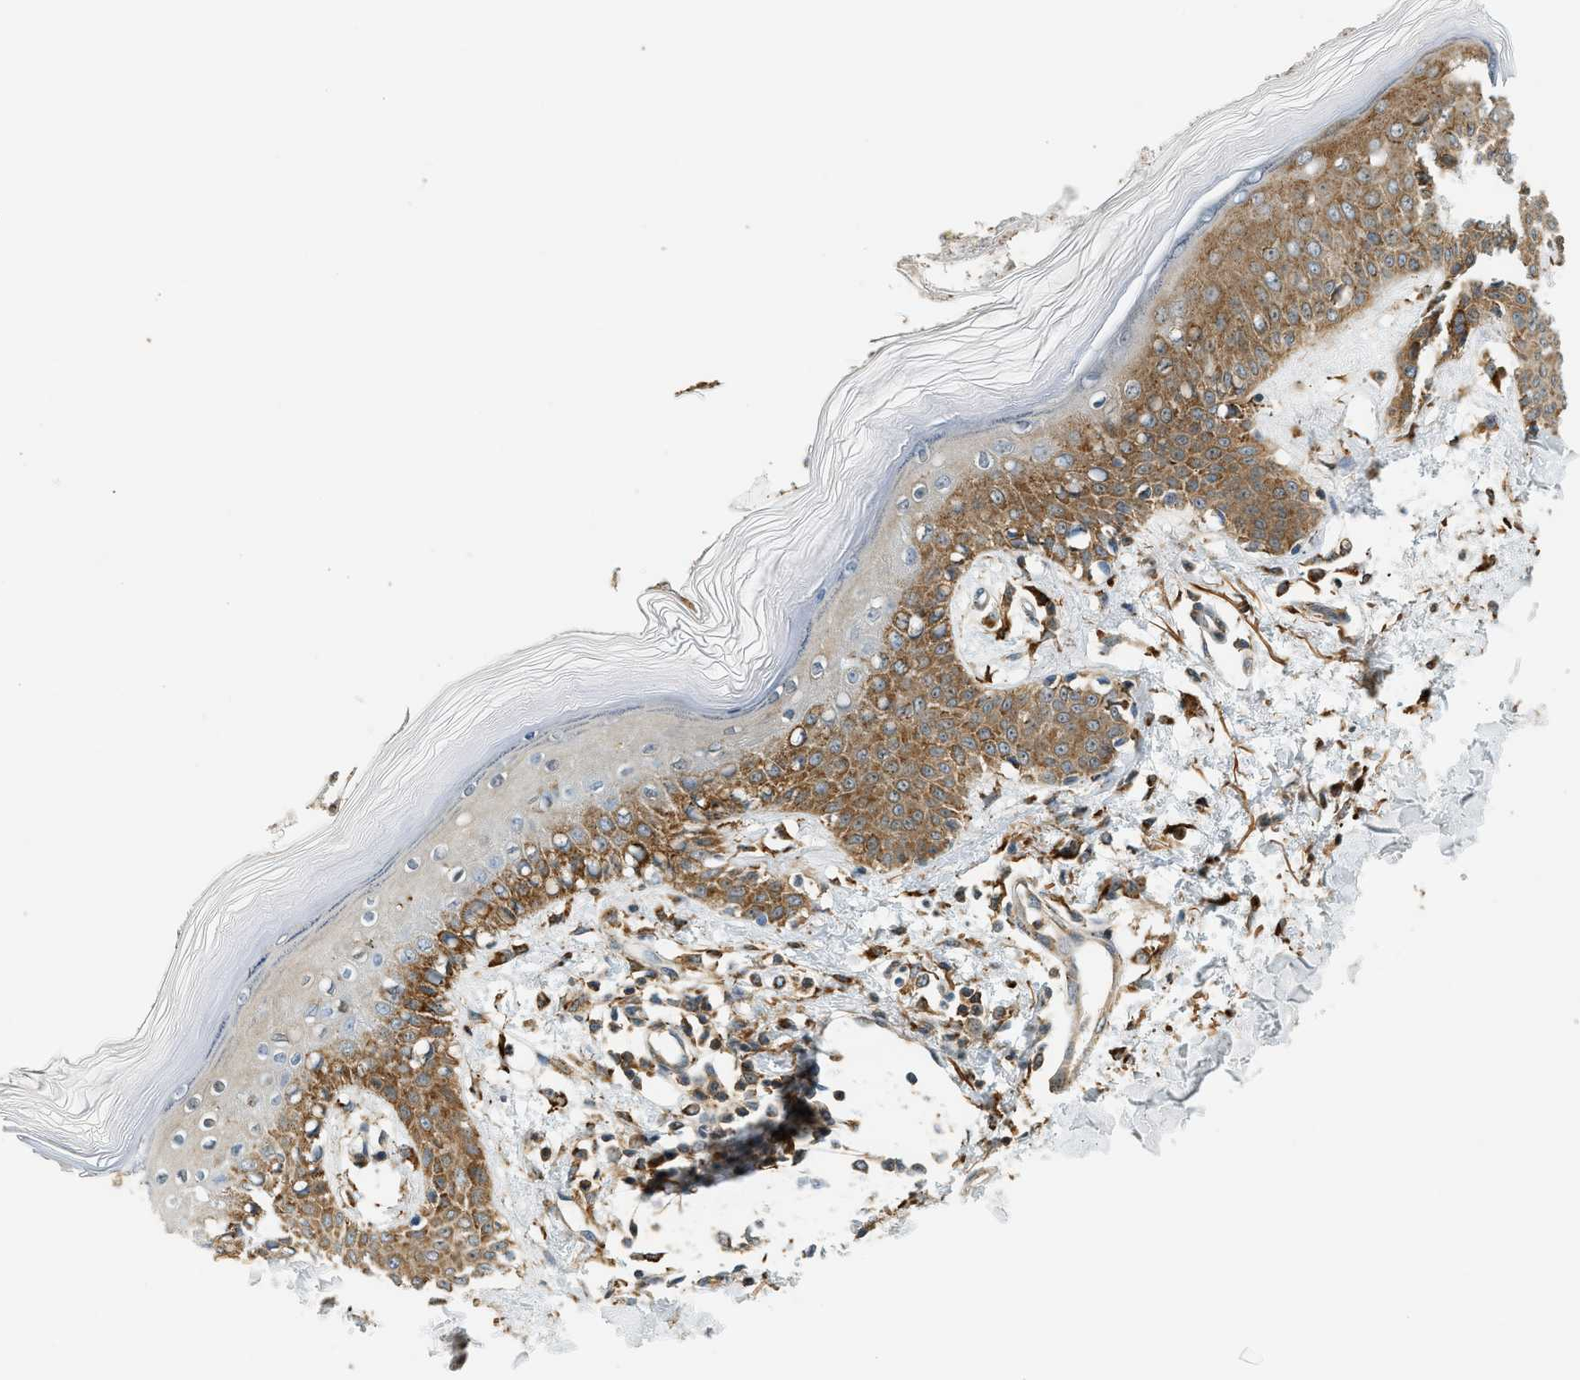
{"staining": {"intensity": "moderate", "quantity": ">75%", "location": "cytoplasmic/membranous"}, "tissue": "skin", "cell_type": "Fibroblasts", "image_type": "normal", "snomed": [{"axis": "morphology", "description": "Normal tissue, NOS"}, {"axis": "topography", "description": "Skin"}], "caption": "Skin stained with DAB immunohistochemistry (IHC) shows medium levels of moderate cytoplasmic/membranous expression in about >75% of fibroblasts.", "gene": "SEMA4D", "patient": {"sex": "male", "age": 53}}